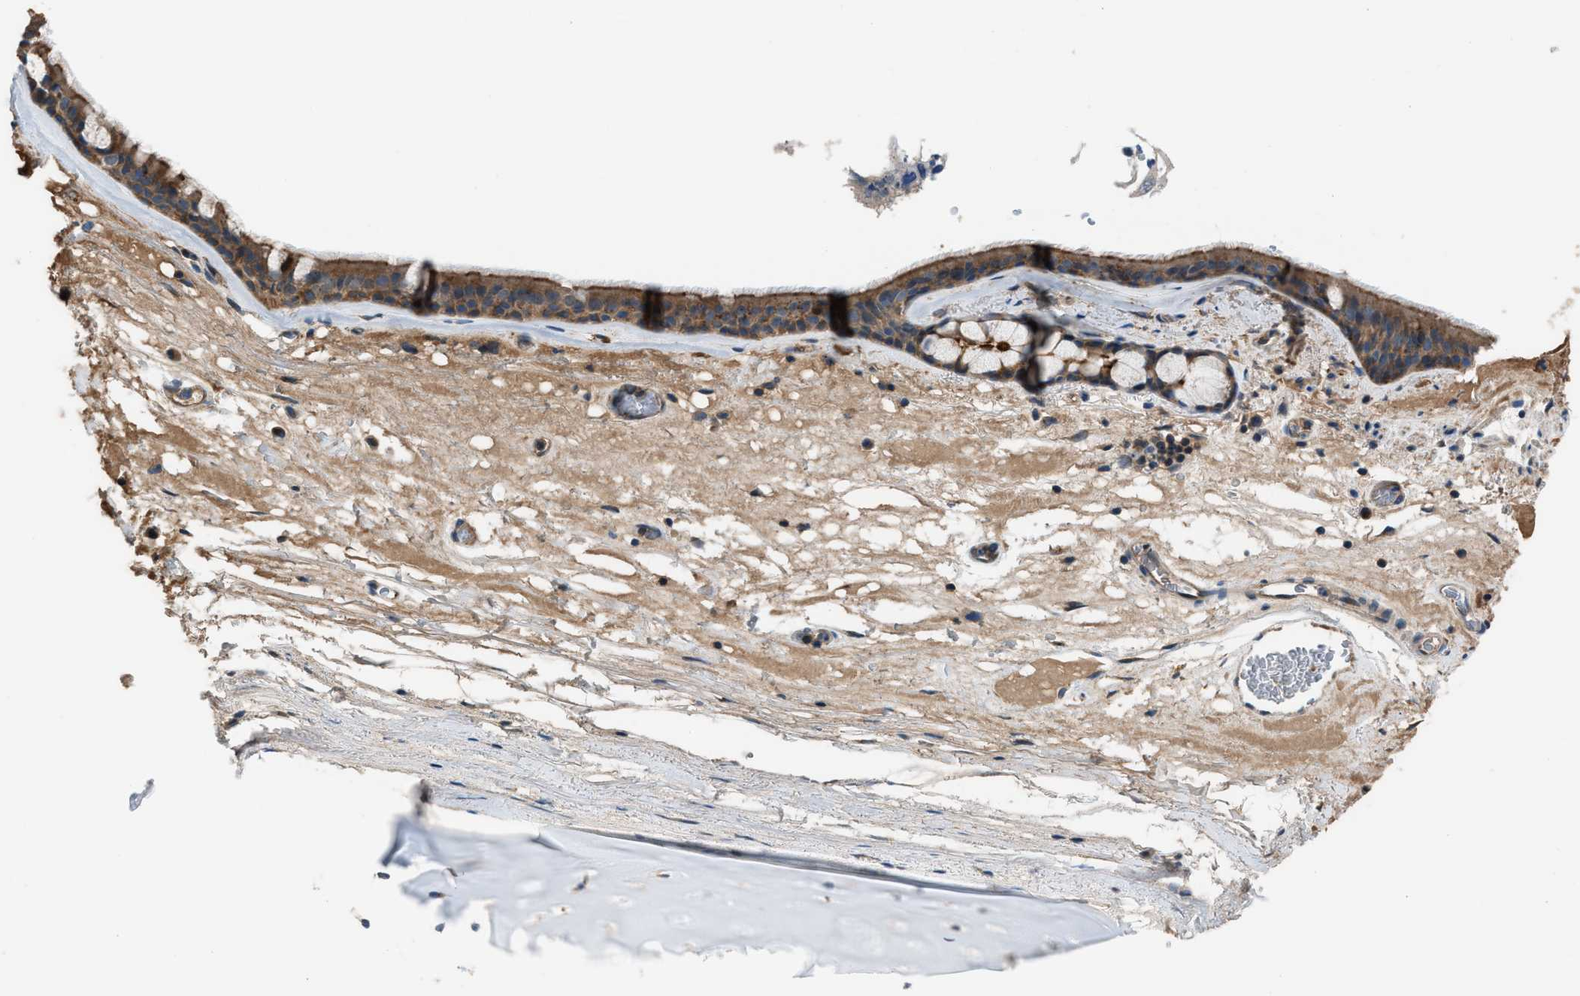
{"staining": {"intensity": "moderate", "quantity": ">75%", "location": "cytoplasmic/membranous"}, "tissue": "bronchus", "cell_type": "Respiratory epithelial cells", "image_type": "normal", "snomed": [{"axis": "morphology", "description": "Normal tissue, NOS"}, {"axis": "topography", "description": "Cartilage tissue"}], "caption": "Protein expression analysis of benign human bronchus reveals moderate cytoplasmic/membranous positivity in about >75% of respiratory epithelial cells. (DAB (3,3'-diaminobenzidine) IHC, brown staining for protein, blue staining for nuclei).", "gene": "CRTC1", "patient": {"sex": "female", "age": 63}}